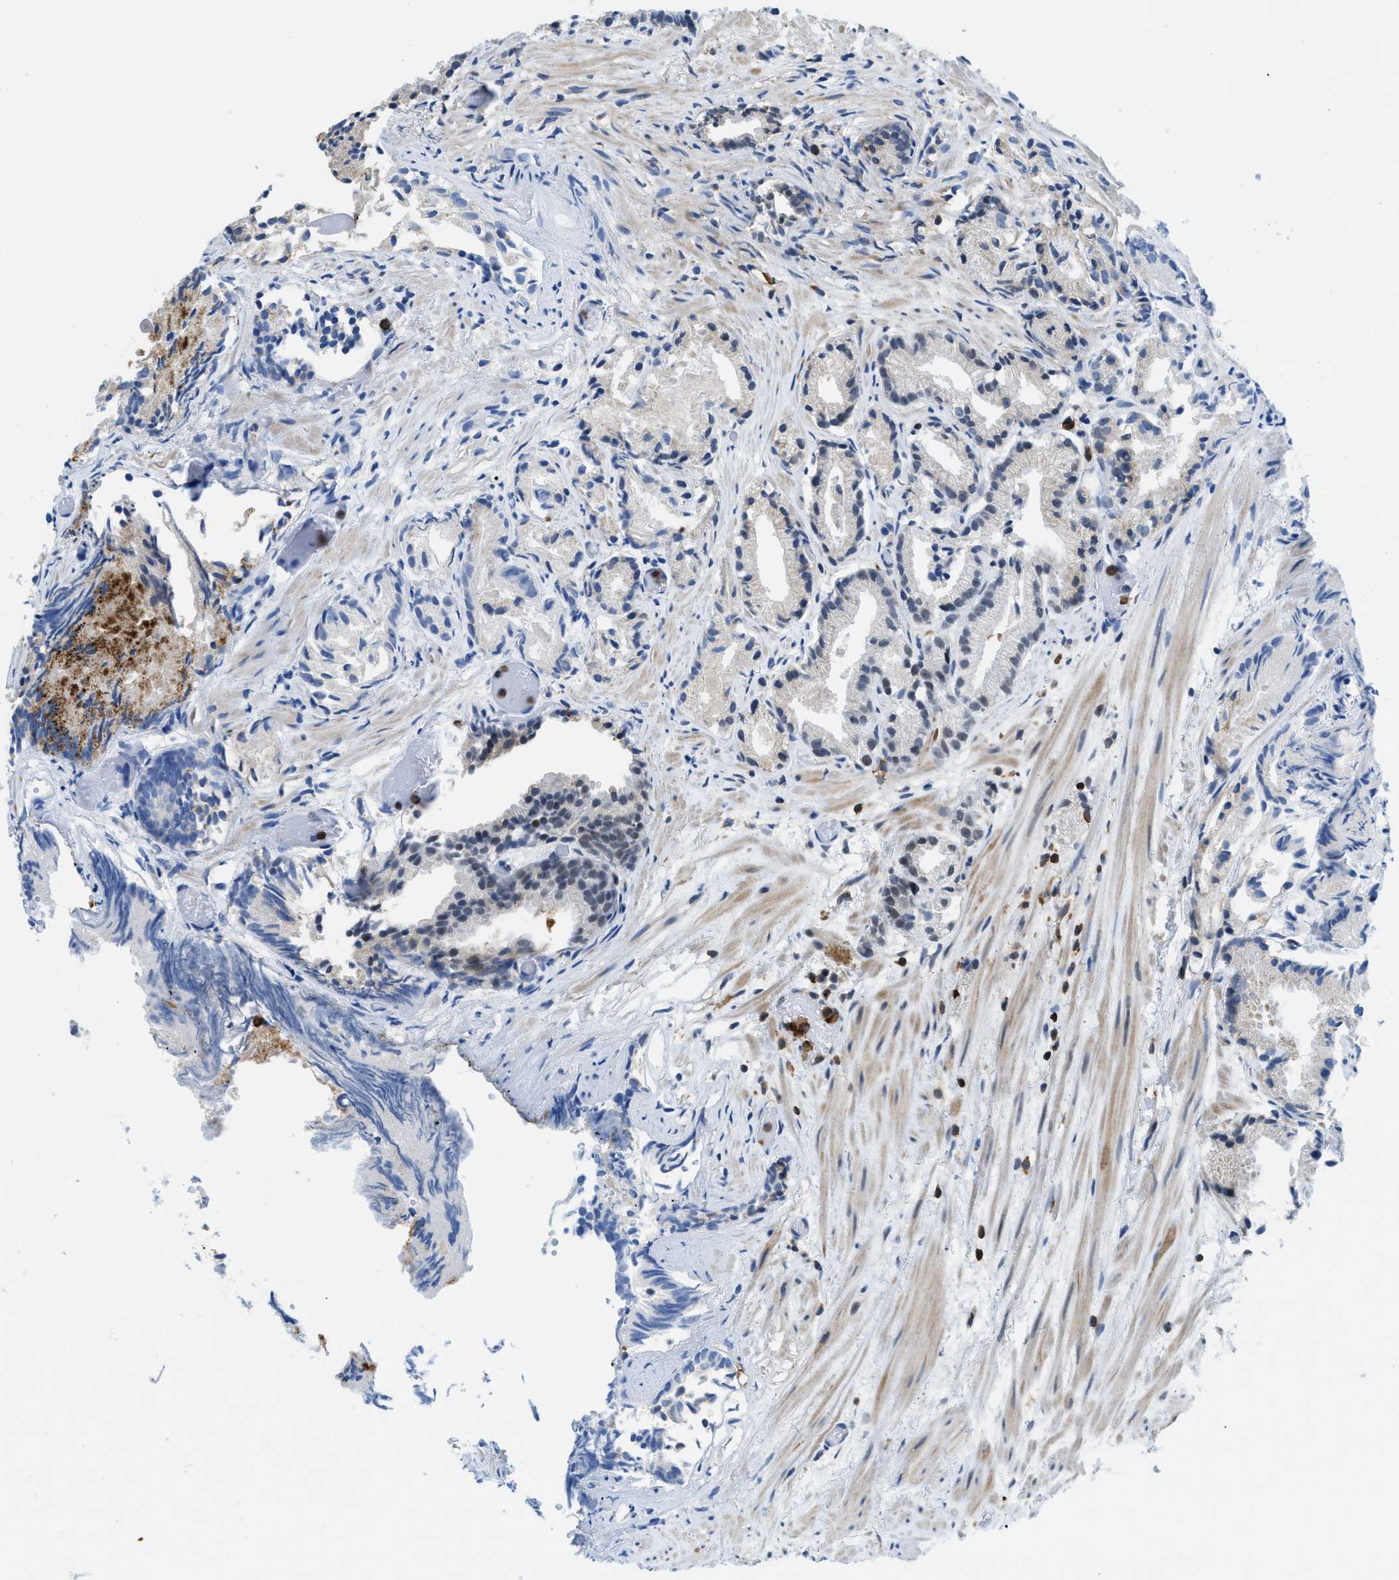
{"staining": {"intensity": "negative", "quantity": "none", "location": "none"}, "tissue": "prostate cancer", "cell_type": "Tumor cells", "image_type": "cancer", "snomed": [{"axis": "morphology", "description": "Adenocarcinoma, Low grade"}, {"axis": "topography", "description": "Prostate"}], "caption": "Low-grade adenocarcinoma (prostate) was stained to show a protein in brown. There is no significant positivity in tumor cells.", "gene": "FAM151A", "patient": {"sex": "male", "age": 89}}